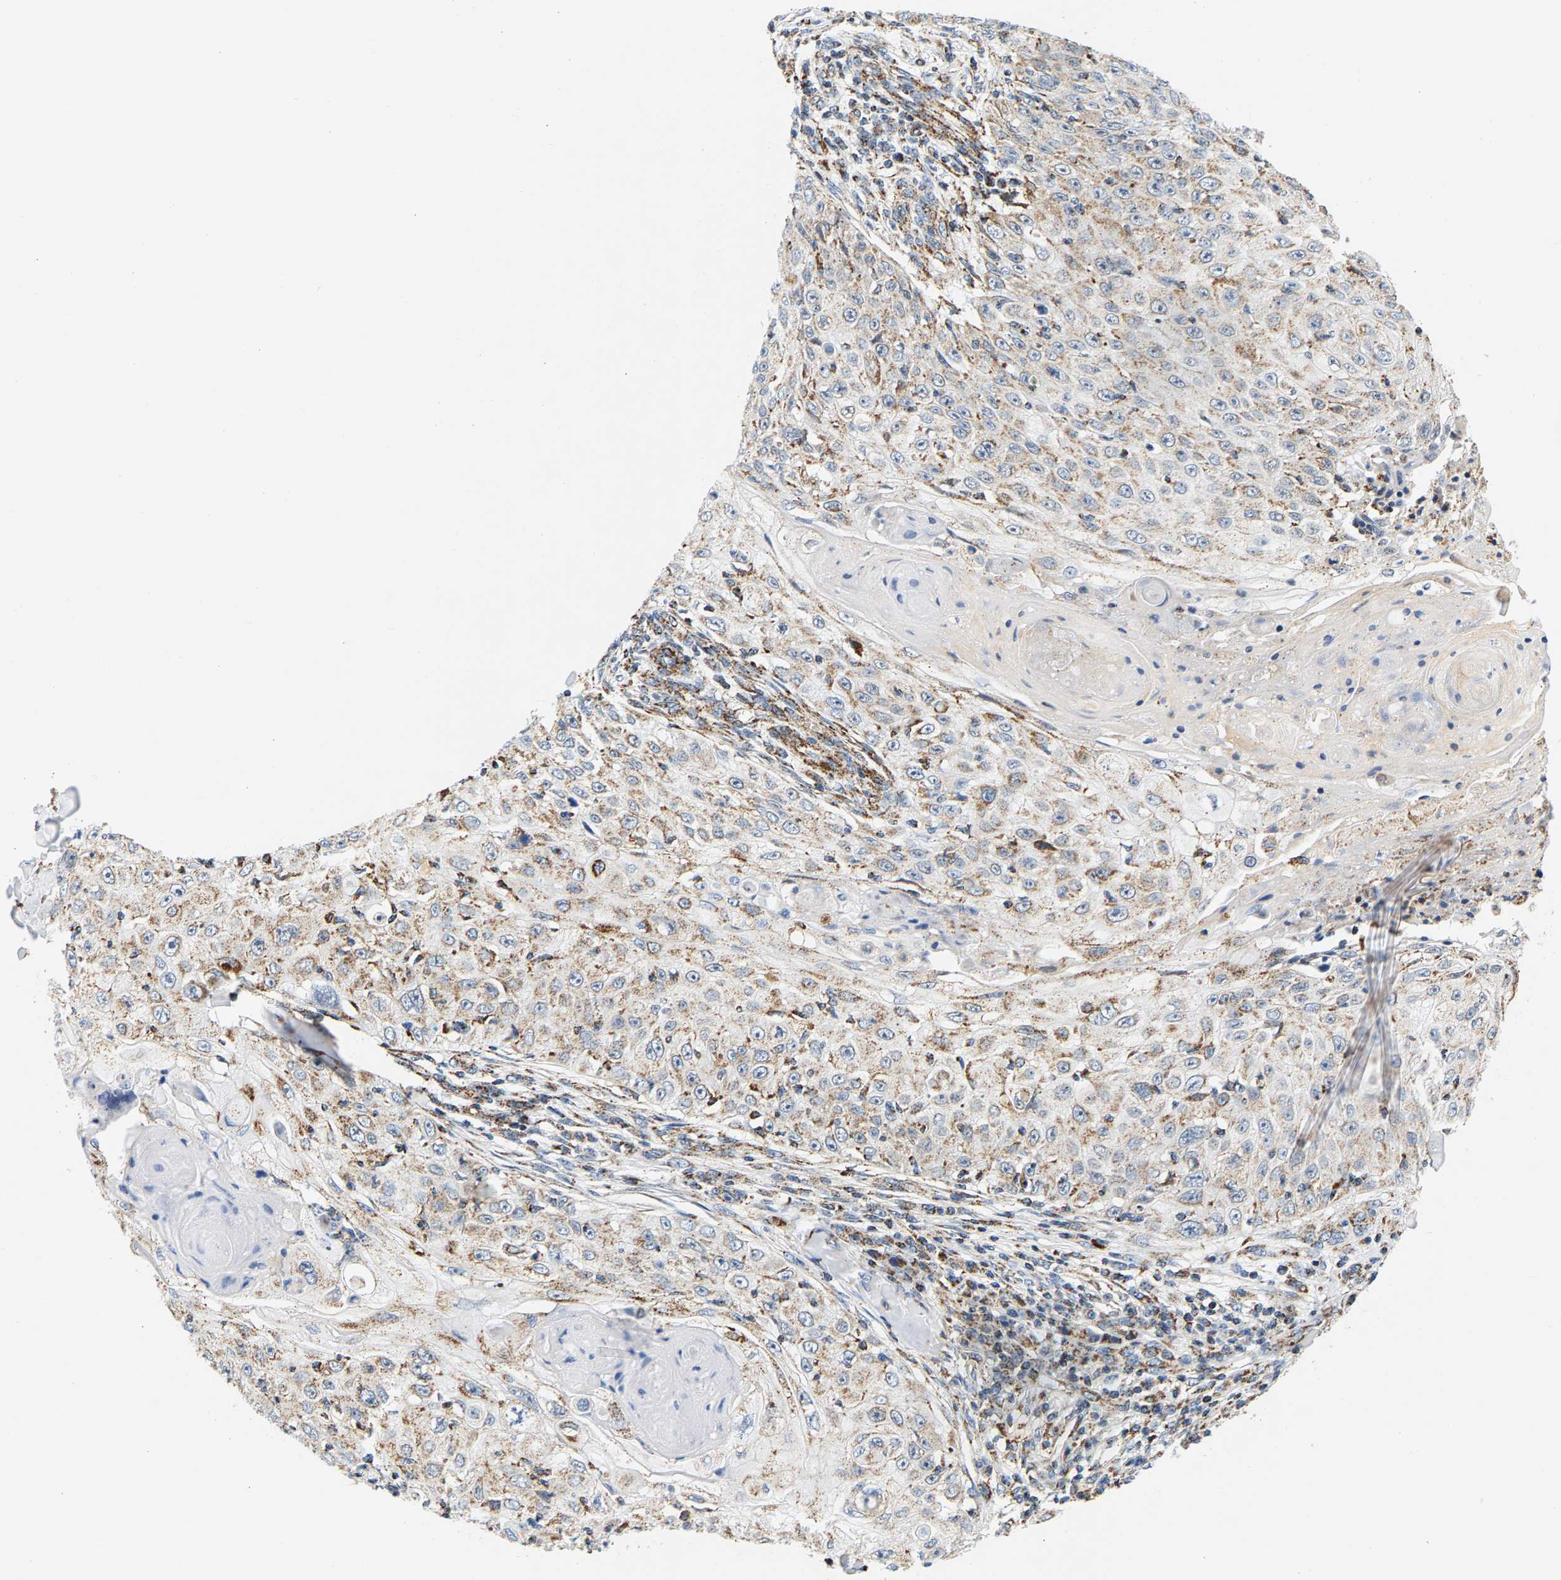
{"staining": {"intensity": "moderate", "quantity": ">75%", "location": "cytoplasmic/membranous"}, "tissue": "skin cancer", "cell_type": "Tumor cells", "image_type": "cancer", "snomed": [{"axis": "morphology", "description": "Squamous cell carcinoma, NOS"}, {"axis": "topography", "description": "Skin"}], "caption": "A brown stain shows moderate cytoplasmic/membranous positivity of a protein in human skin cancer tumor cells.", "gene": "PDE1A", "patient": {"sex": "male", "age": 86}}